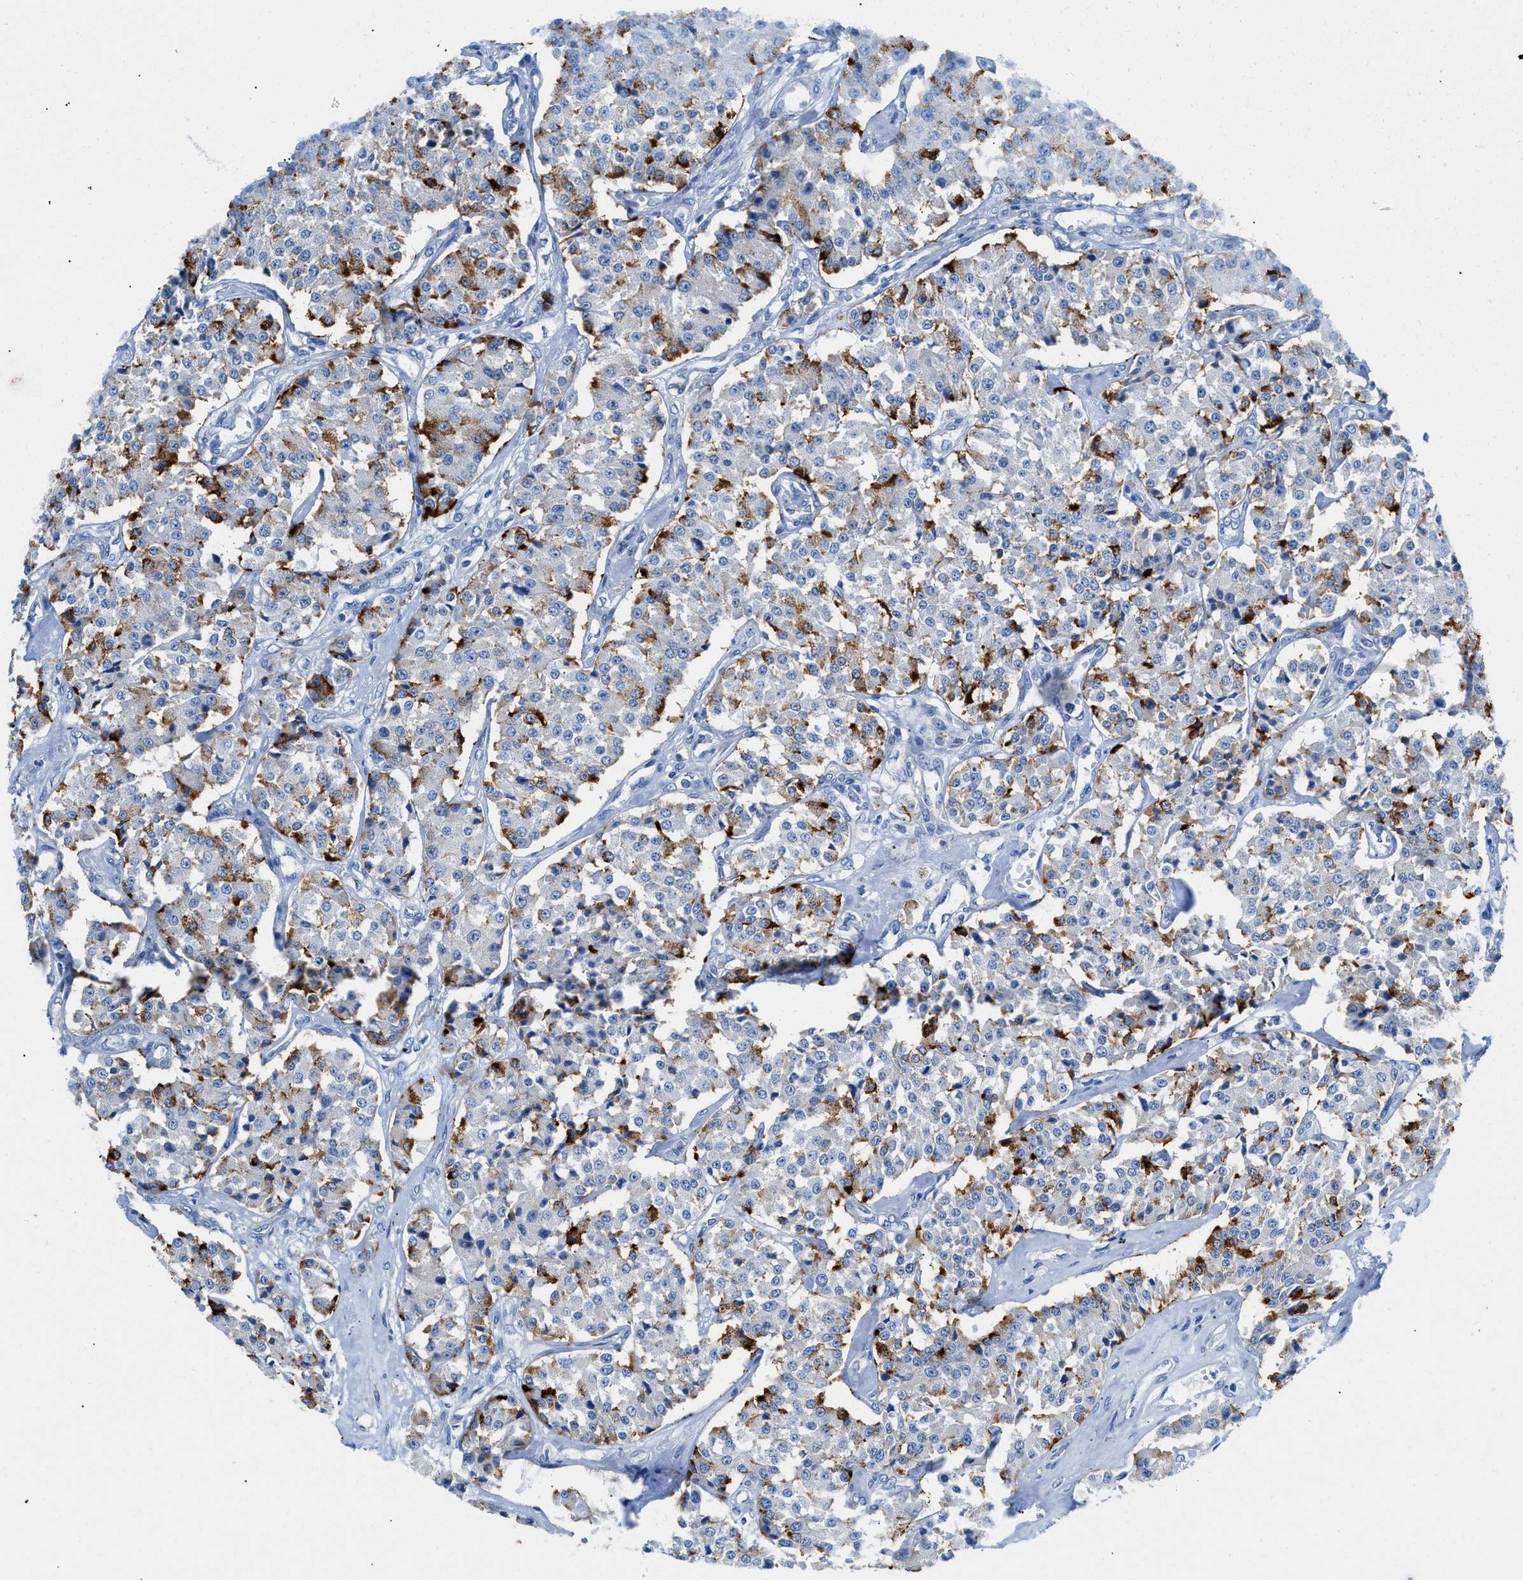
{"staining": {"intensity": "strong", "quantity": "25%-75%", "location": "cytoplasmic/membranous"}, "tissue": "carcinoid", "cell_type": "Tumor cells", "image_type": "cancer", "snomed": [{"axis": "morphology", "description": "Carcinoid, malignant, NOS"}, {"axis": "topography", "description": "Pancreas"}], "caption": "Carcinoid tissue demonstrates strong cytoplasmic/membranous positivity in about 25%-75% of tumor cells", "gene": "SLC10A6", "patient": {"sex": "male", "age": 41}}